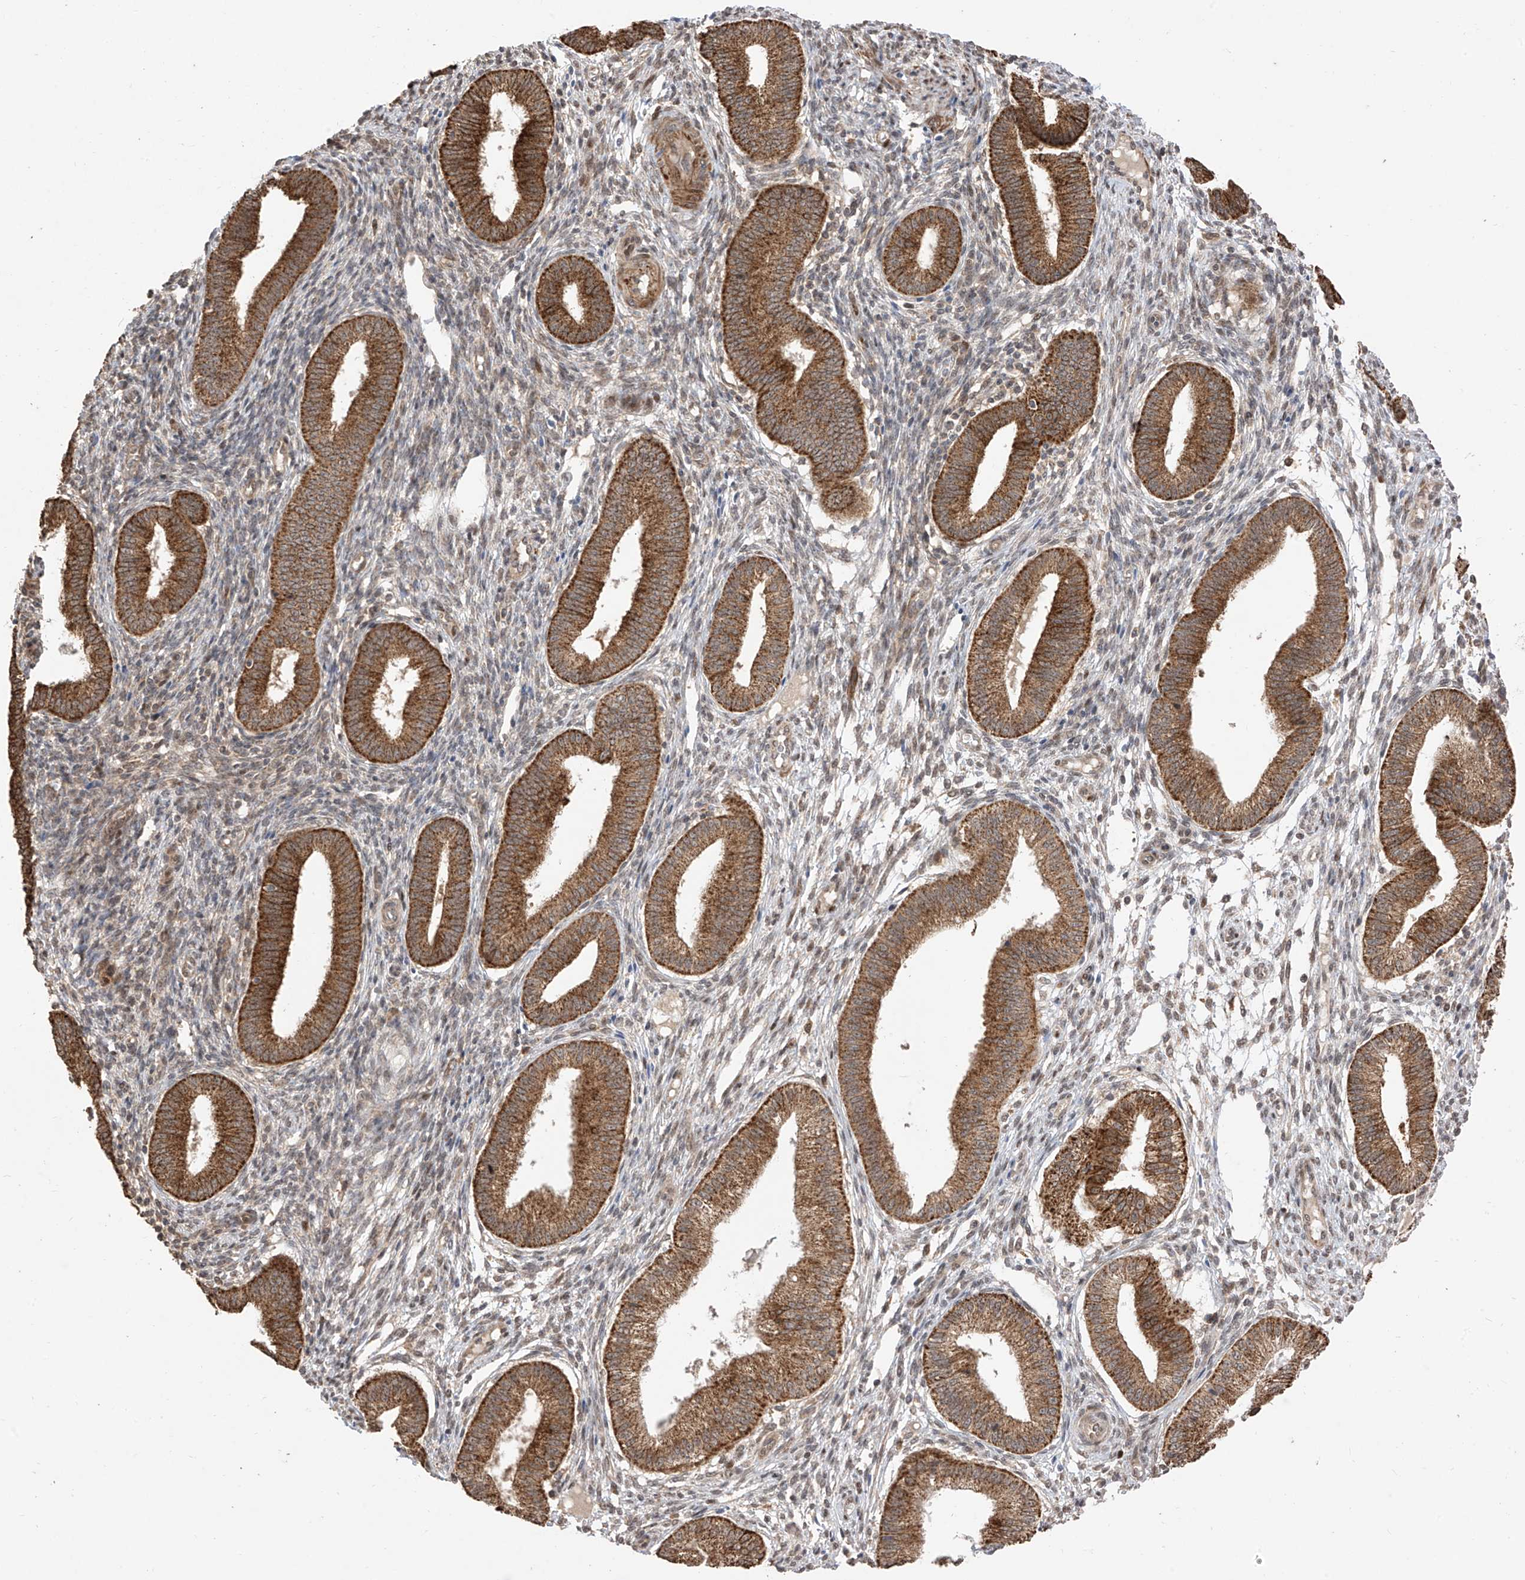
{"staining": {"intensity": "negative", "quantity": "none", "location": "none"}, "tissue": "endometrium", "cell_type": "Cells in endometrial stroma", "image_type": "normal", "snomed": [{"axis": "morphology", "description": "Normal tissue, NOS"}, {"axis": "topography", "description": "Endometrium"}], "caption": "Photomicrograph shows no significant protein positivity in cells in endometrial stroma of unremarkable endometrium.", "gene": "LATS1", "patient": {"sex": "female", "age": 39}}